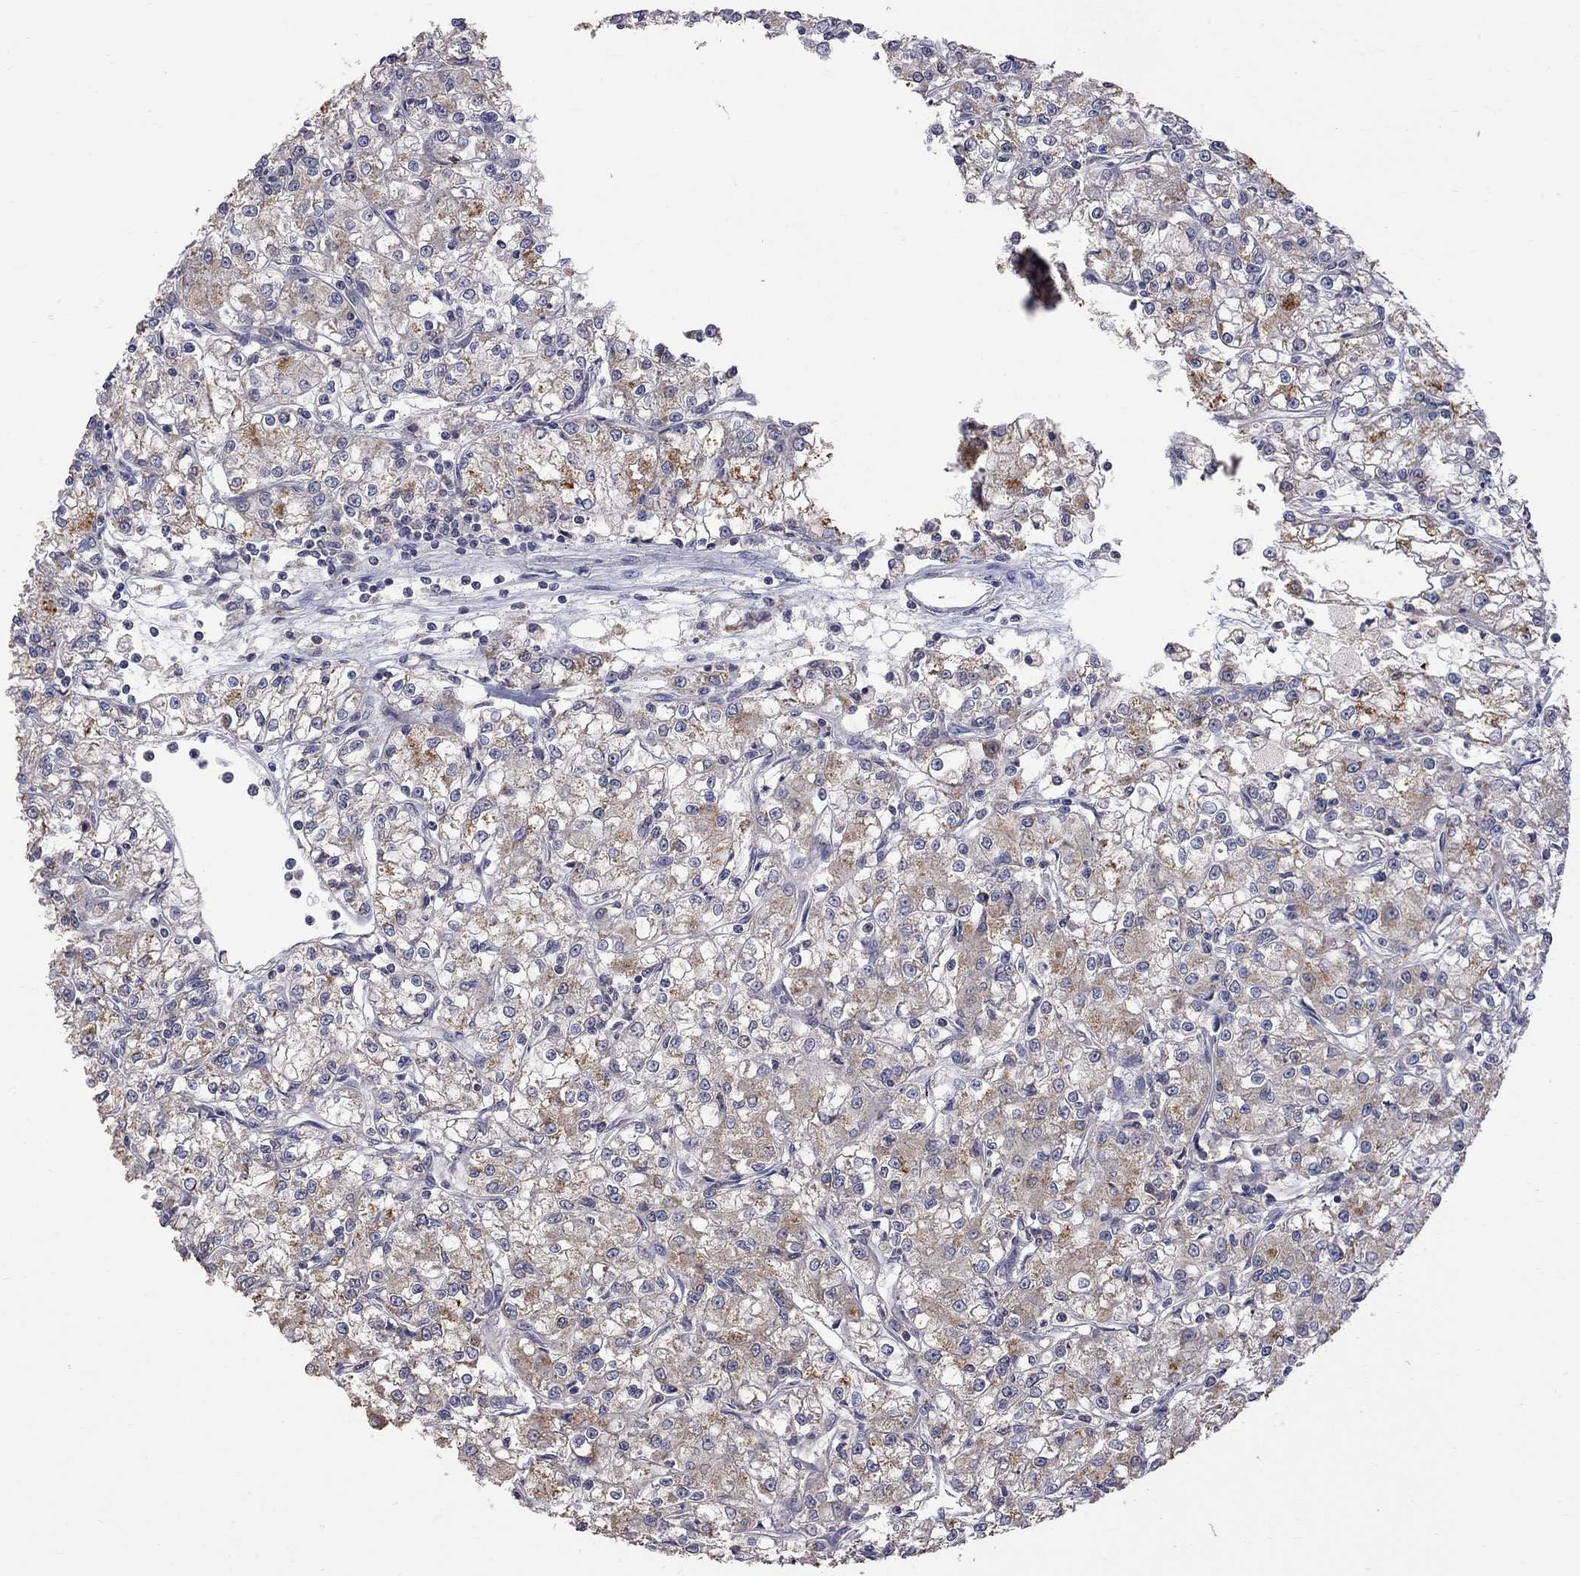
{"staining": {"intensity": "moderate", "quantity": ">75%", "location": "cytoplasmic/membranous"}, "tissue": "renal cancer", "cell_type": "Tumor cells", "image_type": "cancer", "snomed": [{"axis": "morphology", "description": "Adenocarcinoma, NOS"}, {"axis": "topography", "description": "Kidney"}], "caption": "Approximately >75% of tumor cells in human renal cancer (adenocarcinoma) exhibit moderate cytoplasmic/membranous protein positivity as visualized by brown immunohistochemical staining.", "gene": "HTR6", "patient": {"sex": "female", "age": 59}}